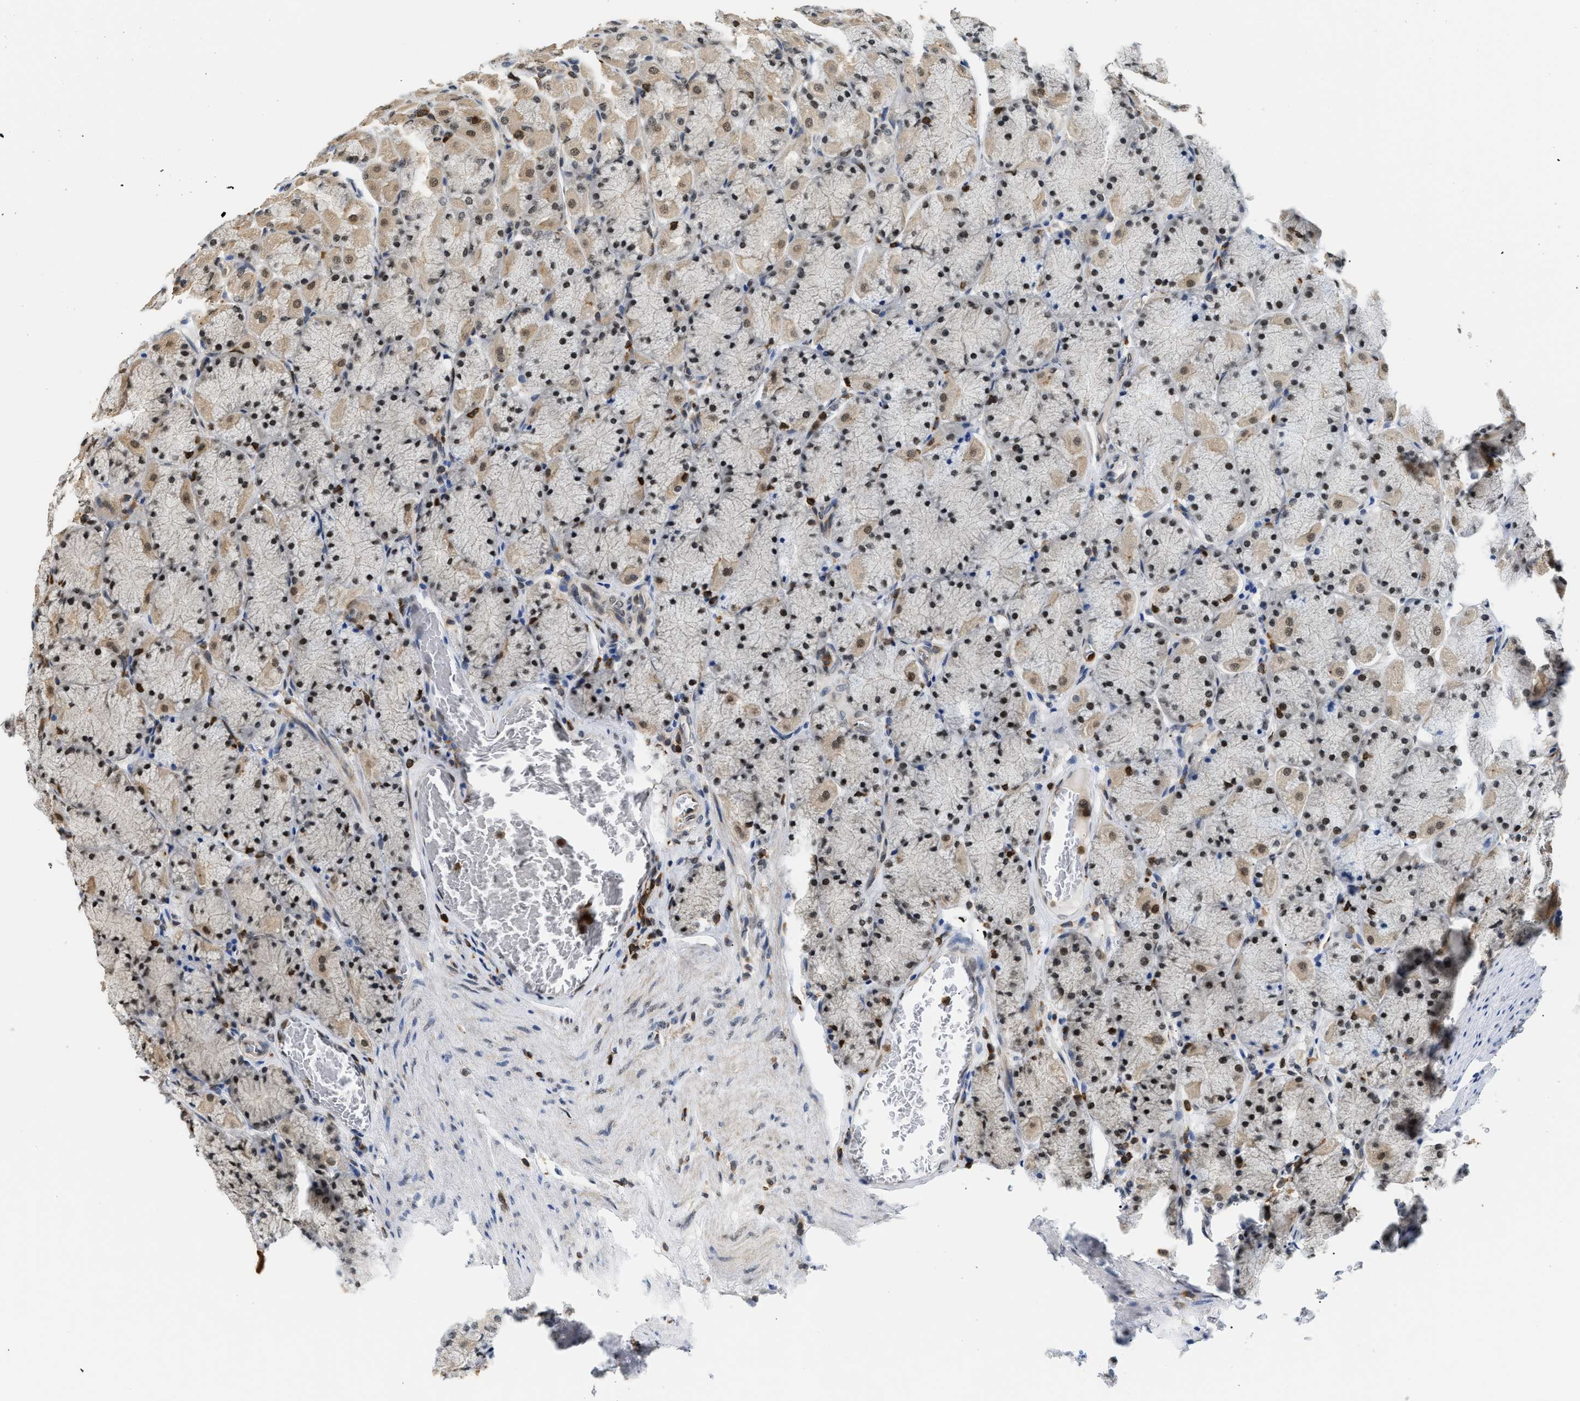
{"staining": {"intensity": "strong", "quantity": ">75%", "location": "cytoplasmic/membranous,nuclear"}, "tissue": "stomach", "cell_type": "Glandular cells", "image_type": "normal", "snomed": [{"axis": "morphology", "description": "Normal tissue, NOS"}, {"axis": "topography", "description": "Stomach, upper"}], "caption": "Strong cytoplasmic/membranous,nuclear staining is present in about >75% of glandular cells in benign stomach. (IHC, brightfield microscopy, high magnification).", "gene": "STK10", "patient": {"sex": "female", "age": 56}}